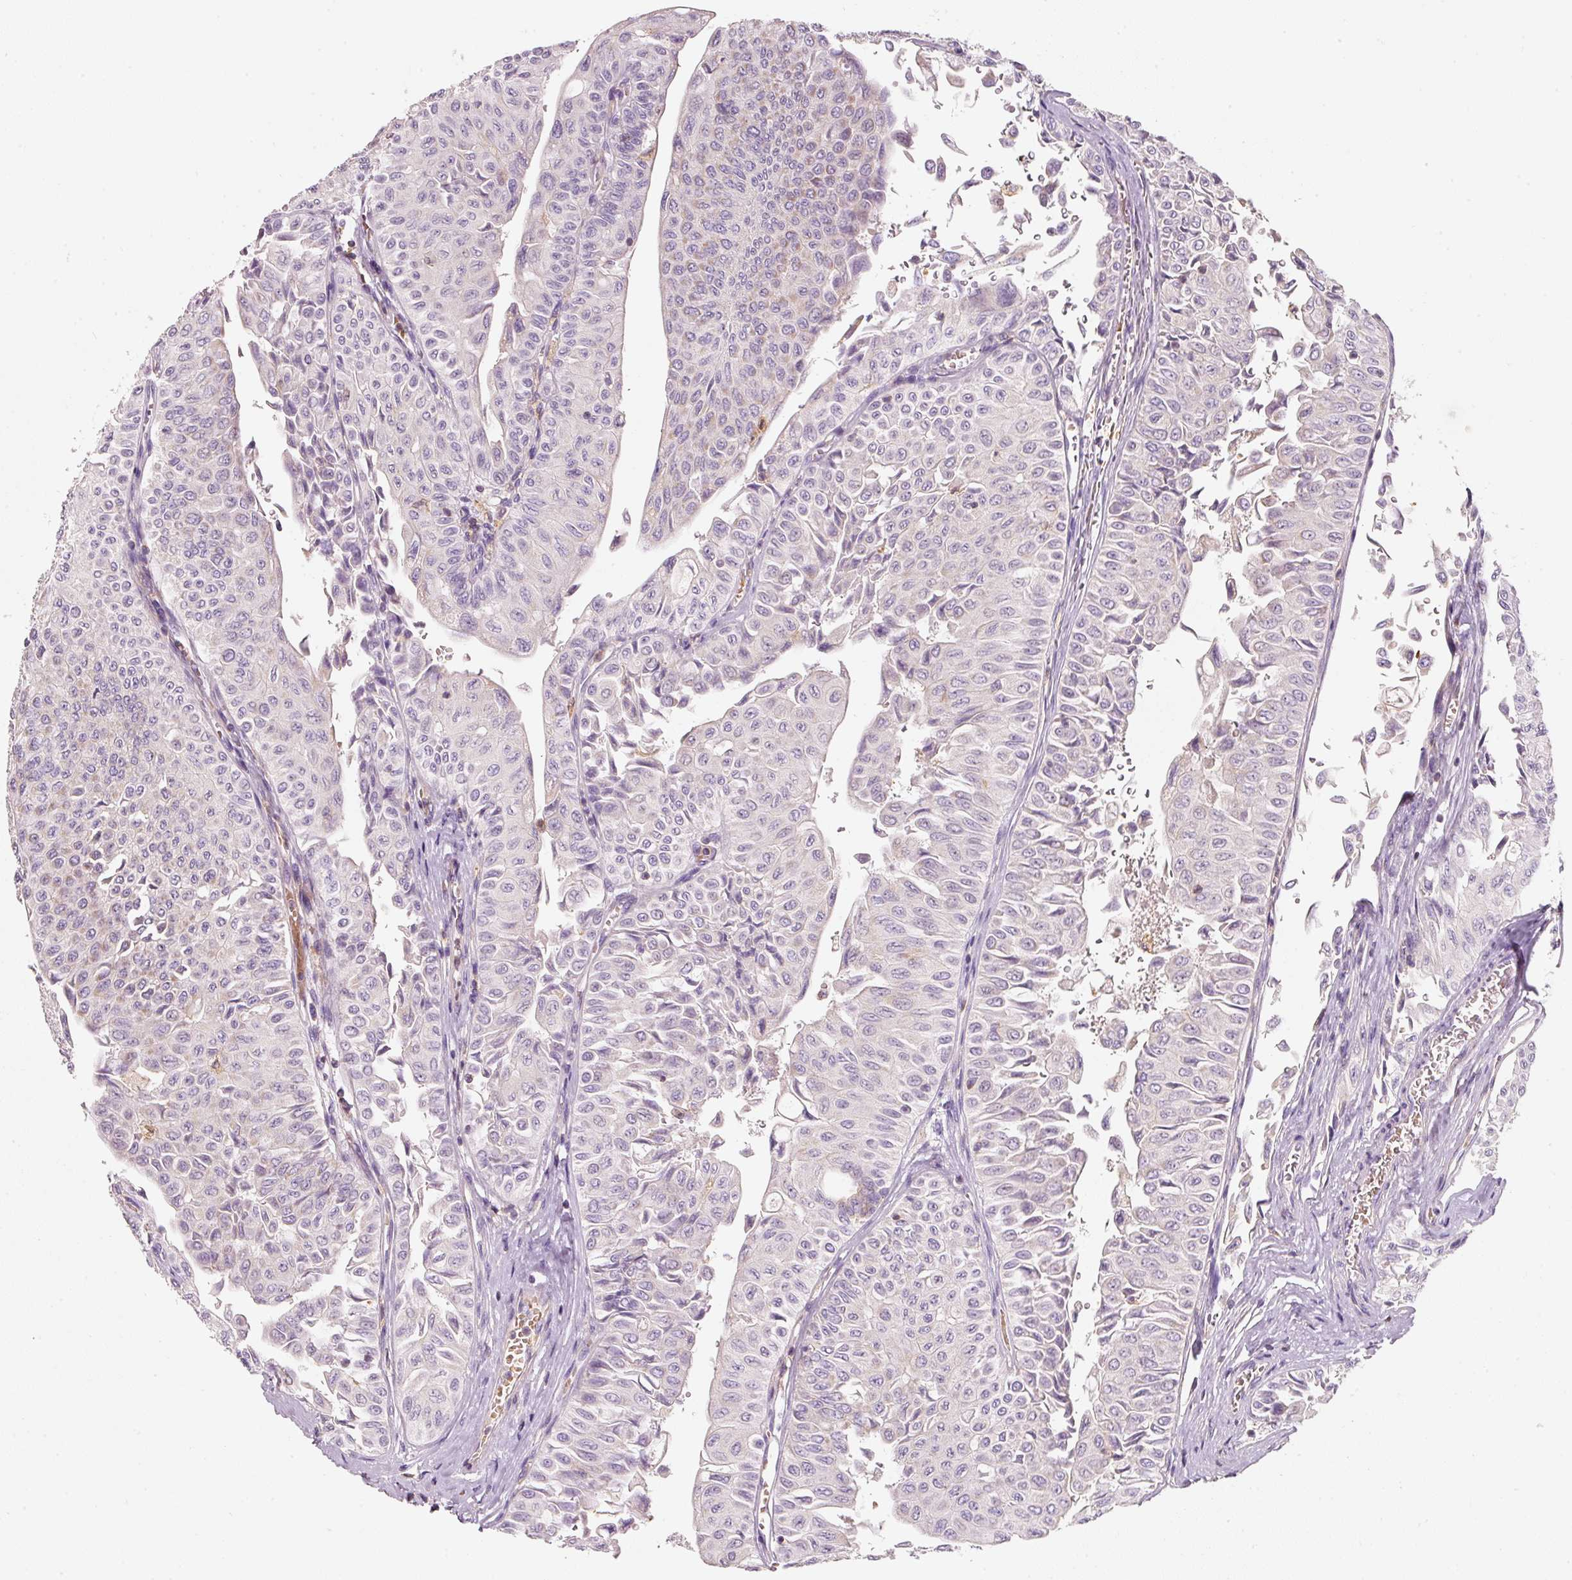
{"staining": {"intensity": "negative", "quantity": "none", "location": "none"}, "tissue": "urothelial cancer", "cell_type": "Tumor cells", "image_type": "cancer", "snomed": [{"axis": "morphology", "description": "Urothelial carcinoma, NOS"}, {"axis": "topography", "description": "Urinary bladder"}], "caption": "An IHC photomicrograph of transitional cell carcinoma is shown. There is no staining in tumor cells of transitional cell carcinoma.", "gene": "IQGAP2", "patient": {"sex": "male", "age": 59}}